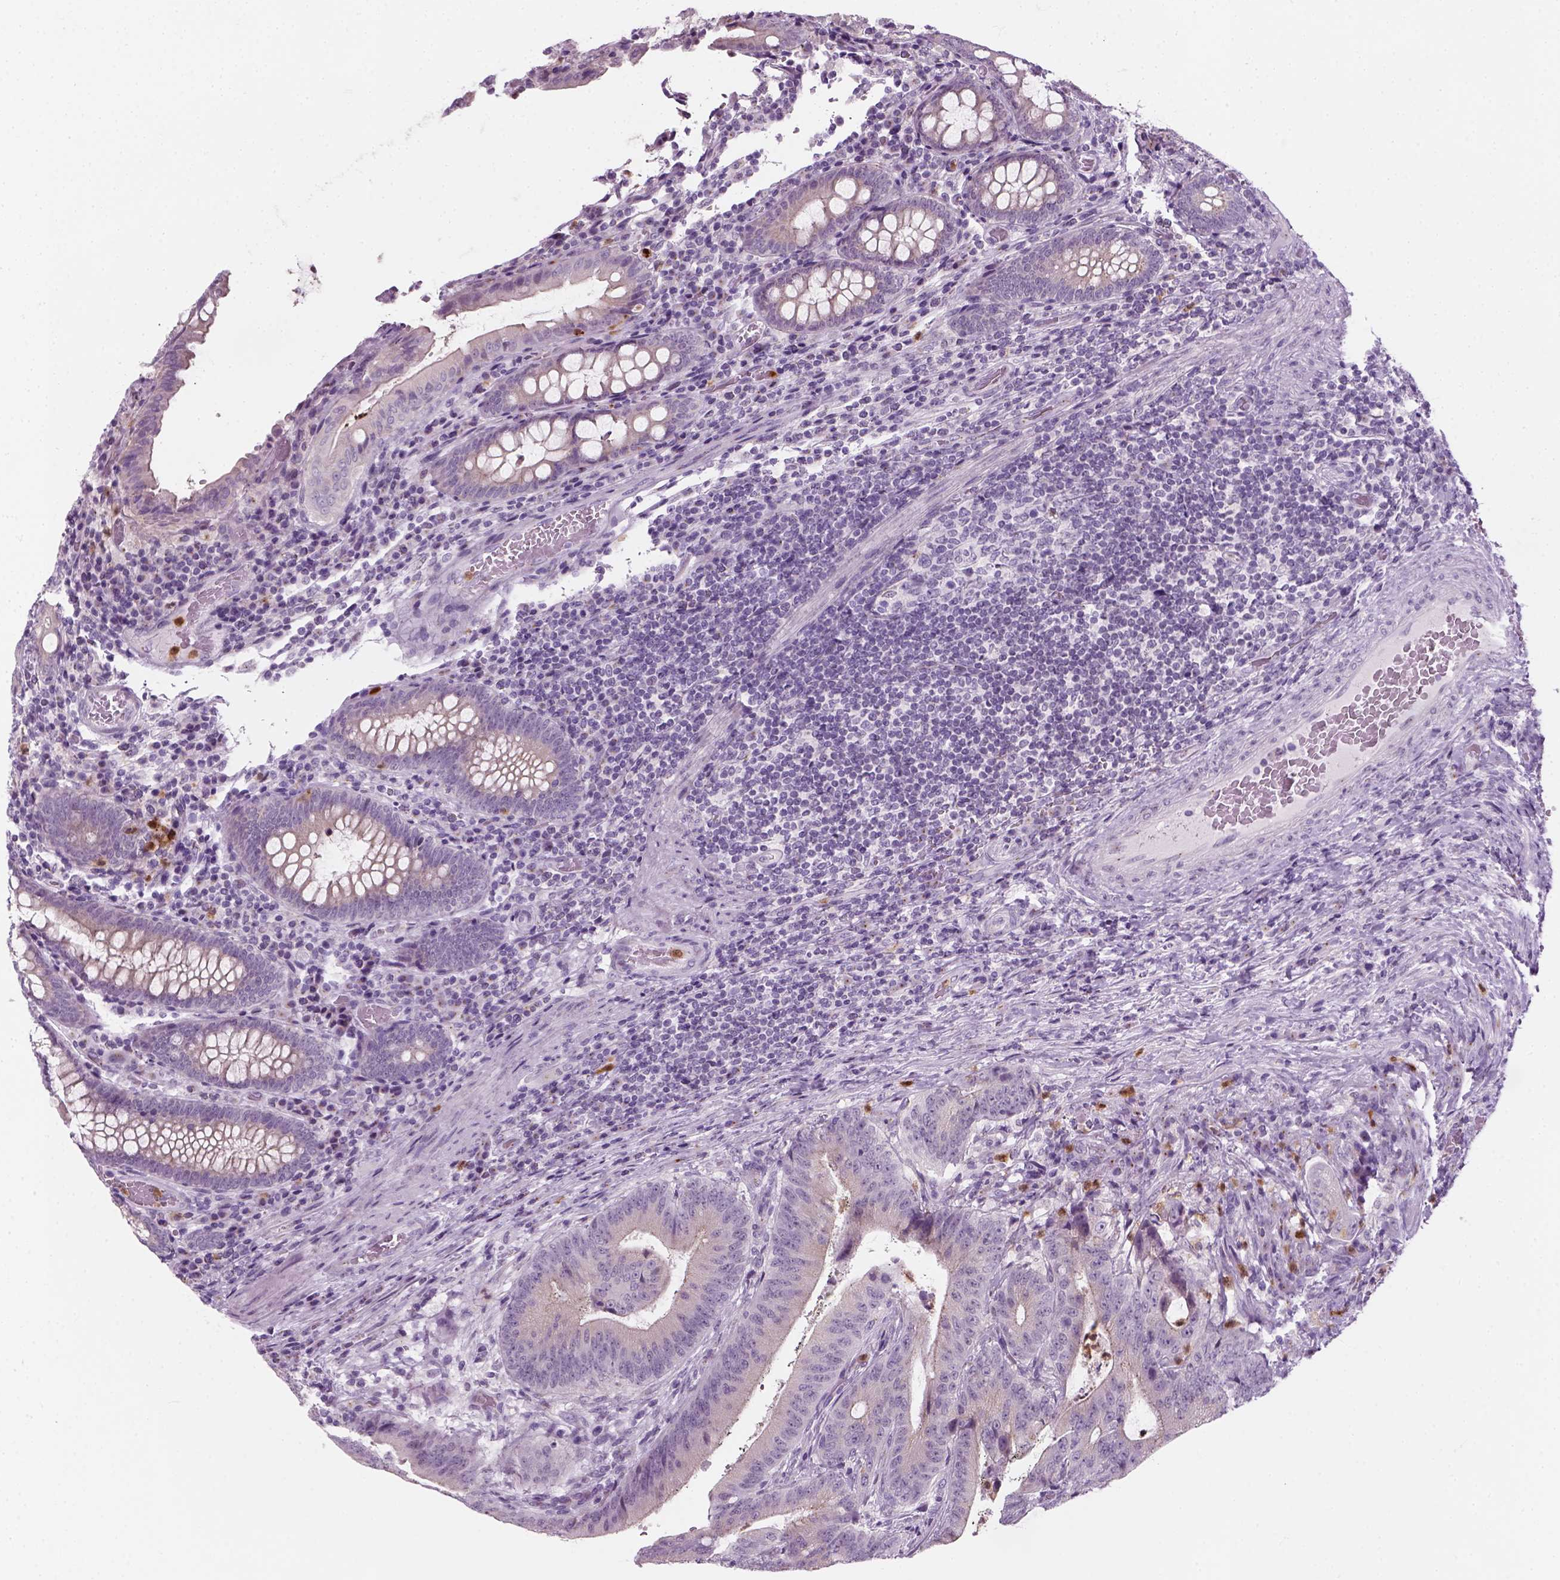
{"staining": {"intensity": "negative", "quantity": "none", "location": "none"}, "tissue": "colorectal cancer", "cell_type": "Tumor cells", "image_type": "cancer", "snomed": [{"axis": "morphology", "description": "Adenocarcinoma, NOS"}, {"axis": "topography", "description": "Colon"}], "caption": "This is an immunohistochemistry photomicrograph of human colorectal cancer. There is no expression in tumor cells.", "gene": "IL4", "patient": {"sex": "female", "age": 43}}